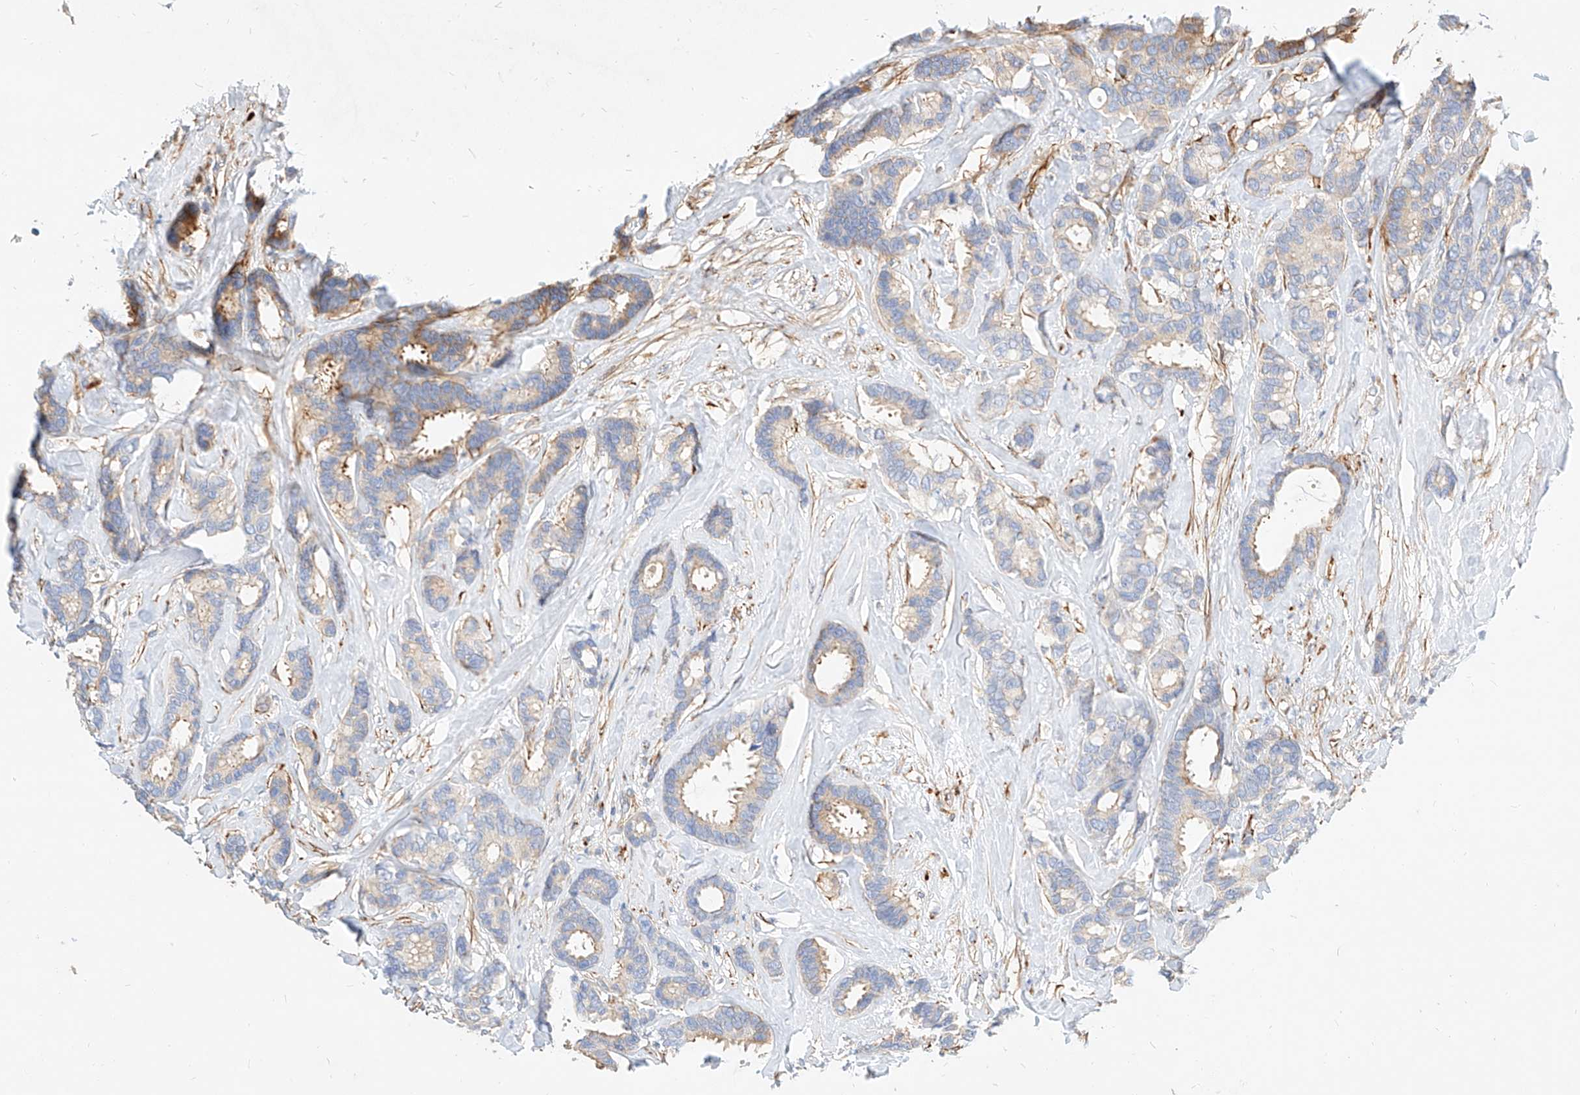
{"staining": {"intensity": "weak", "quantity": "25%-75%", "location": "cytoplasmic/membranous"}, "tissue": "breast cancer", "cell_type": "Tumor cells", "image_type": "cancer", "snomed": [{"axis": "morphology", "description": "Duct carcinoma"}, {"axis": "topography", "description": "Breast"}], "caption": "Tumor cells show weak cytoplasmic/membranous expression in about 25%-75% of cells in infiltrating ductal carcinoma (breast). The staining is performed using DAB brown chromogen to label protein expression. The nuclei are counter-stained blue using hematoxylin.", "gene": "KCNH5", "patient": {"sex": "female", "age": 87}}